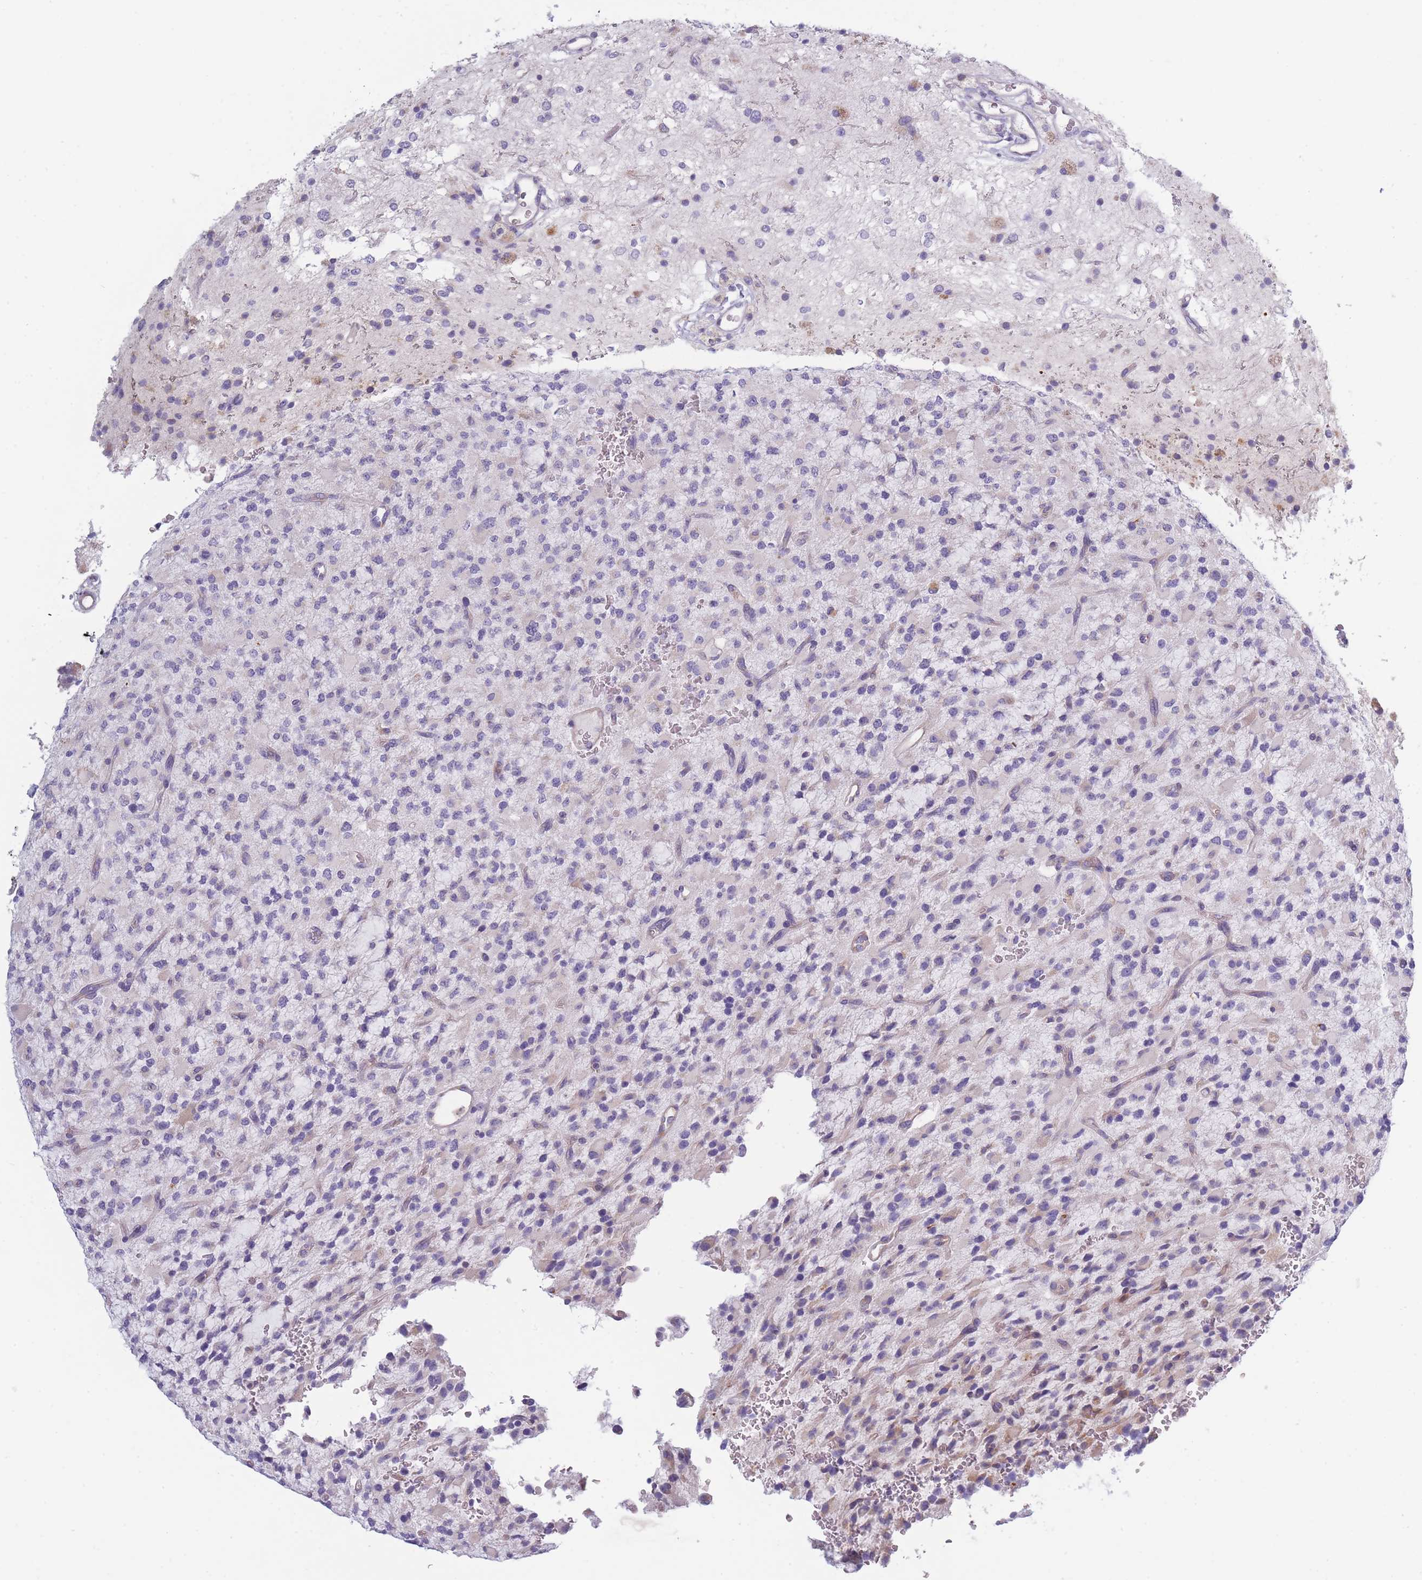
{"staining": {"intensity": "negative", "quantity": "none", "location": "none"}, "tissue": "glioma", "cell_type": "Tumor cells", "image_type": "cancer", "snomed": [{"axis": "morphology", "description": "Glioma, malignant, High grade"}, {"axis": "topography", "description": "Brain"}], "caption": "Micrograph shows no significant protein staining in tumor cells of glioma.", "gene": "NDUFAF6", "patient": {"sex": "male", "age": 34}}